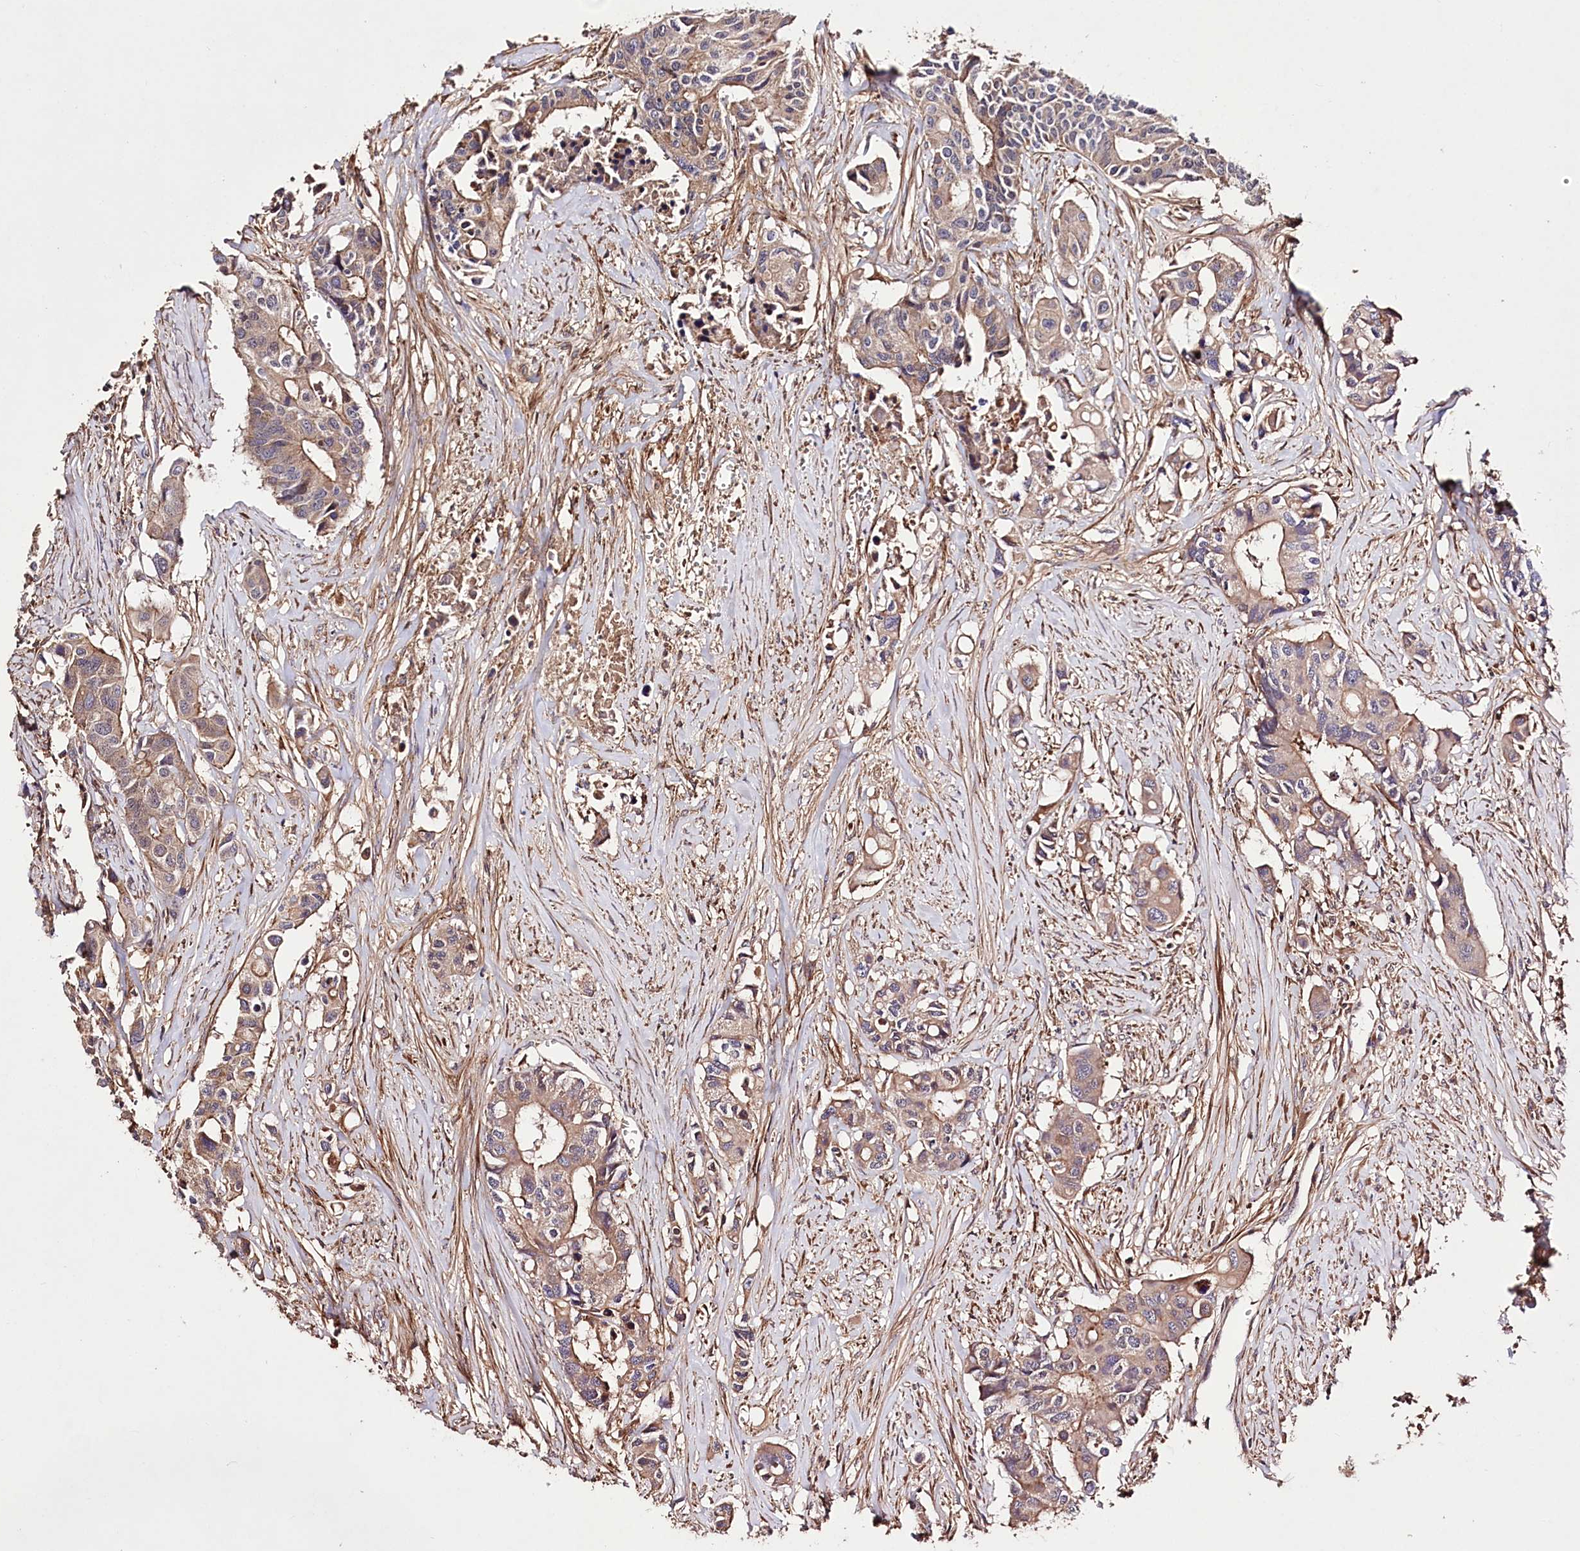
{"staining": {"intensity": "moderate", "quantity": ">75%", "location": "cytoplasmic/membranous"}, "tissue": "colorectal cancer", "cell_type": "Tumor cells", "image_type": "cancer", "snomed": [{"axis": "morphology", "description": "Adenocarcinoma, NOS"}, {"axis": "topography", "description": "Colon"}], "caption": "Brown immunohistochemical staining in colorectal cancer displays moderate cytoplasmic/membranous staining in about >75% of tumor cells.", "gene": "WWC1", "patient": {"sex": "male", "age": 77}}